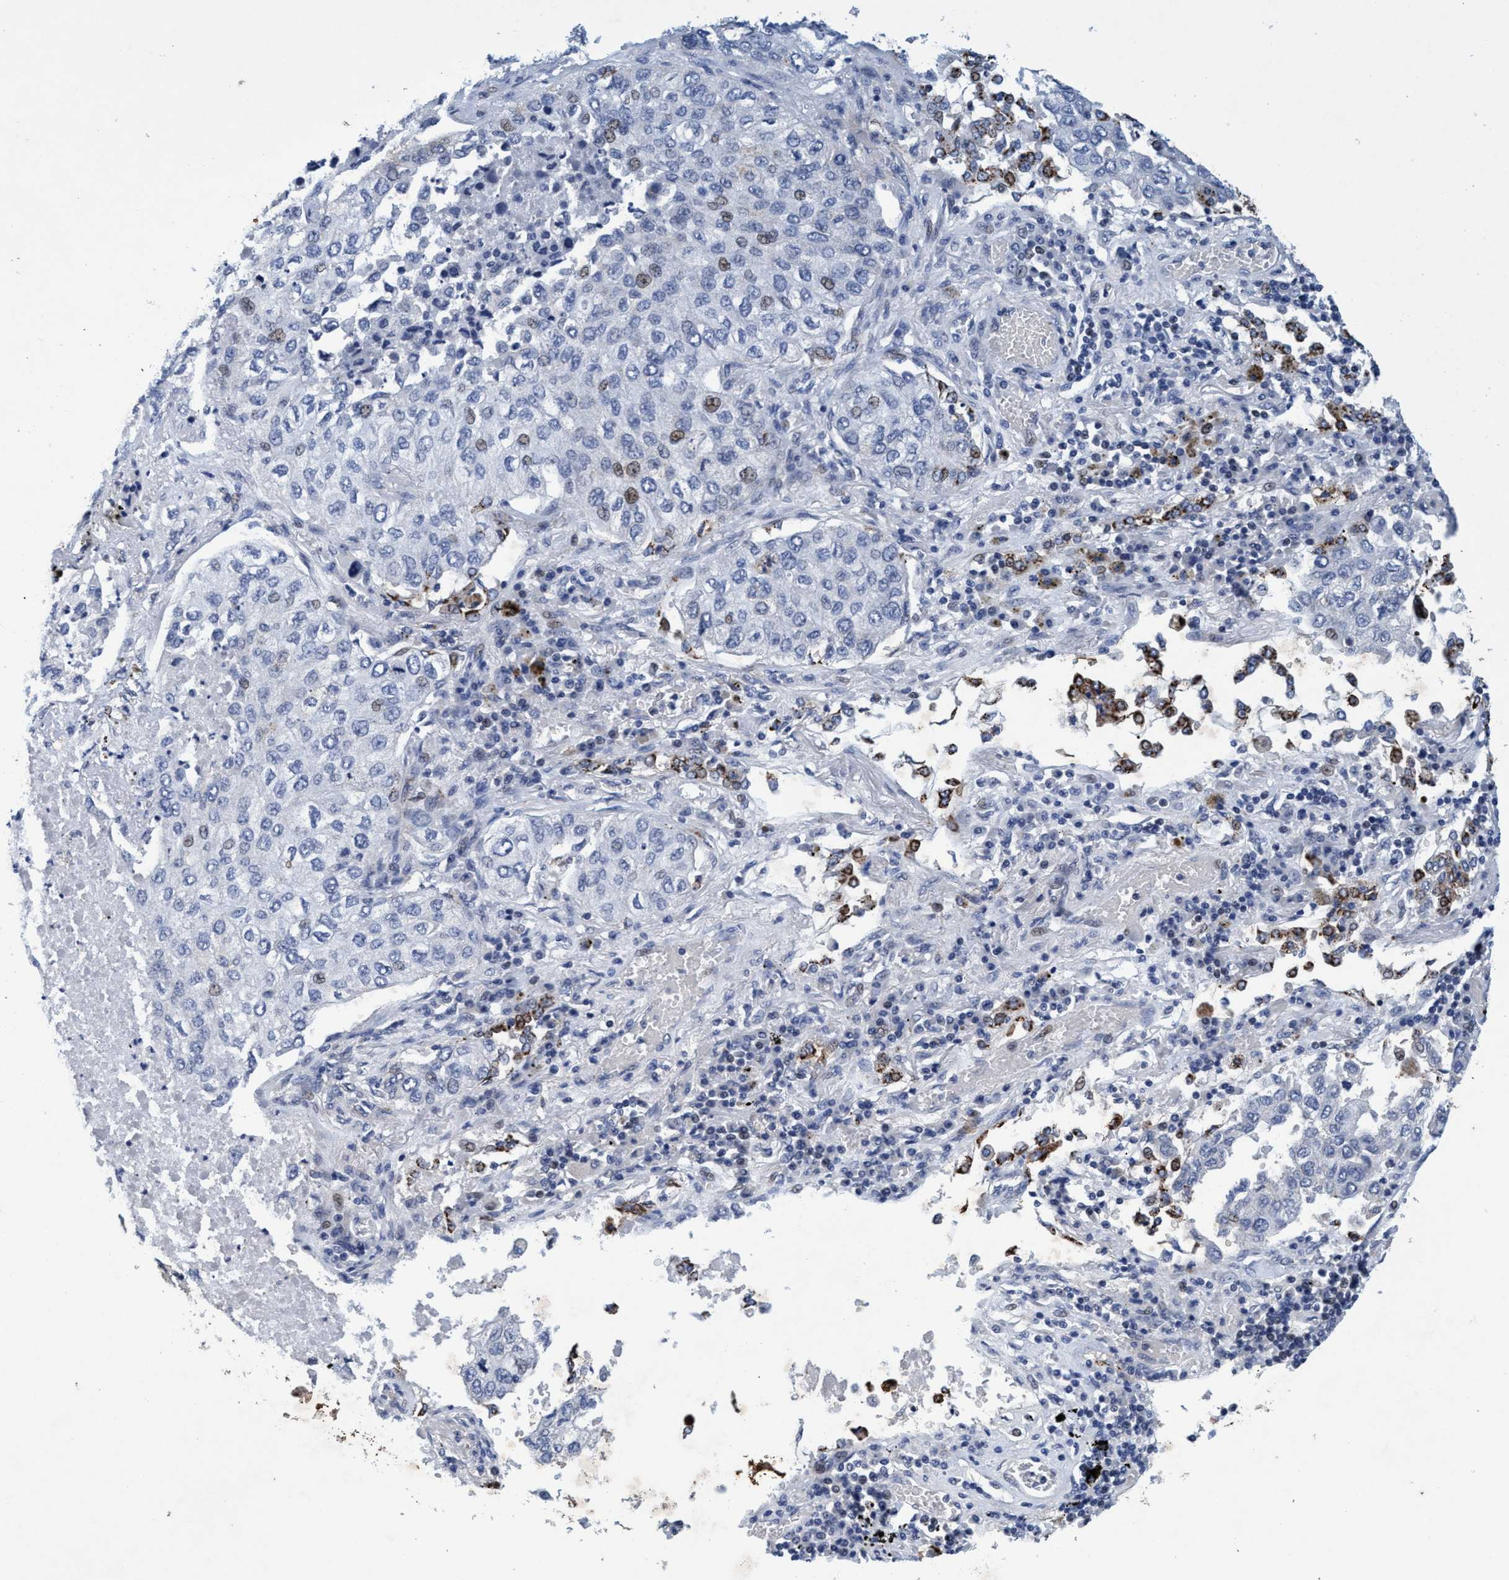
{"staining": {"intensity": "weak", "quantity": "<25%", "location": "nuclear"}, "tissue": "lung cancer", "cell_type": "Tumor cells", "image_type": "cancer", "snomed": [{"axis": "morphology", "description": "Inflammation, NOS"}, {"axis": "morphology", "description": "Adenocarcinoma, NOS"}, {"axis": "topography", "description": "Lung"}], "caption": "Immunohistochemical staining of adenocarcinoma (lung) reveals no significant expression in tumor cells.", "gene": "GRB14", "patient": {"sex": "male", "age": 63}}